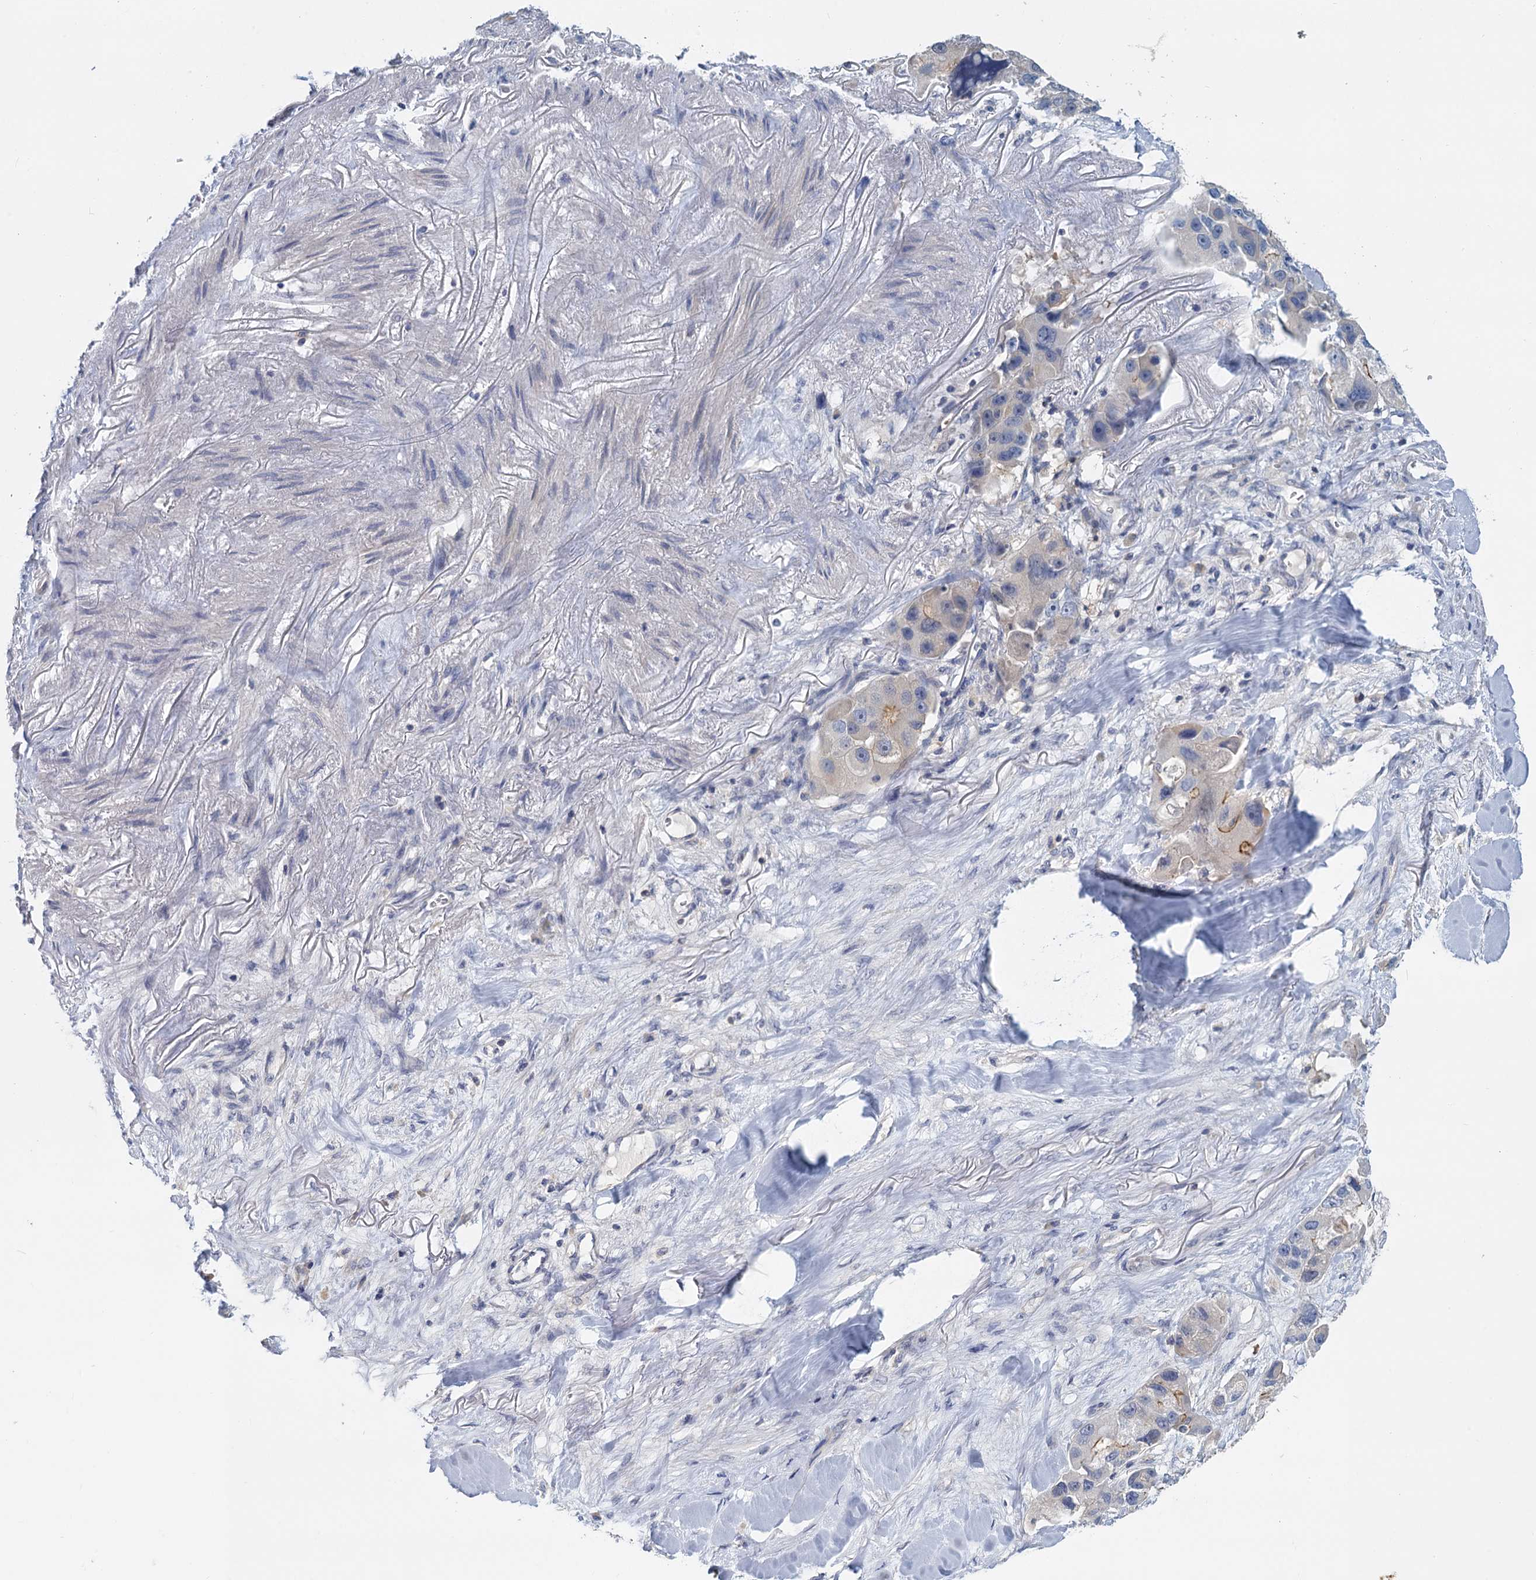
{"staining": {"intensity": "moderate", "quantity": "<25%", "location": "cytoplasmic/membranous"}, "tissue": "lung cancer", "cell_type": "Tumor cells", "image_type": "cancer", "snomed": [{"axis": "morphology", "description": "Adenocarcinoma, NOS"}, {"axis": "topography", "description": "Lung"}], "caption": "IHC of human lung adenocarcinoma exhibits low levels of moderate cytoplasmic/membranous positivity in approximately <25% of tumor cells.", "gene": "ACSM3", "patient": {"sex": "female", "age": 54}}